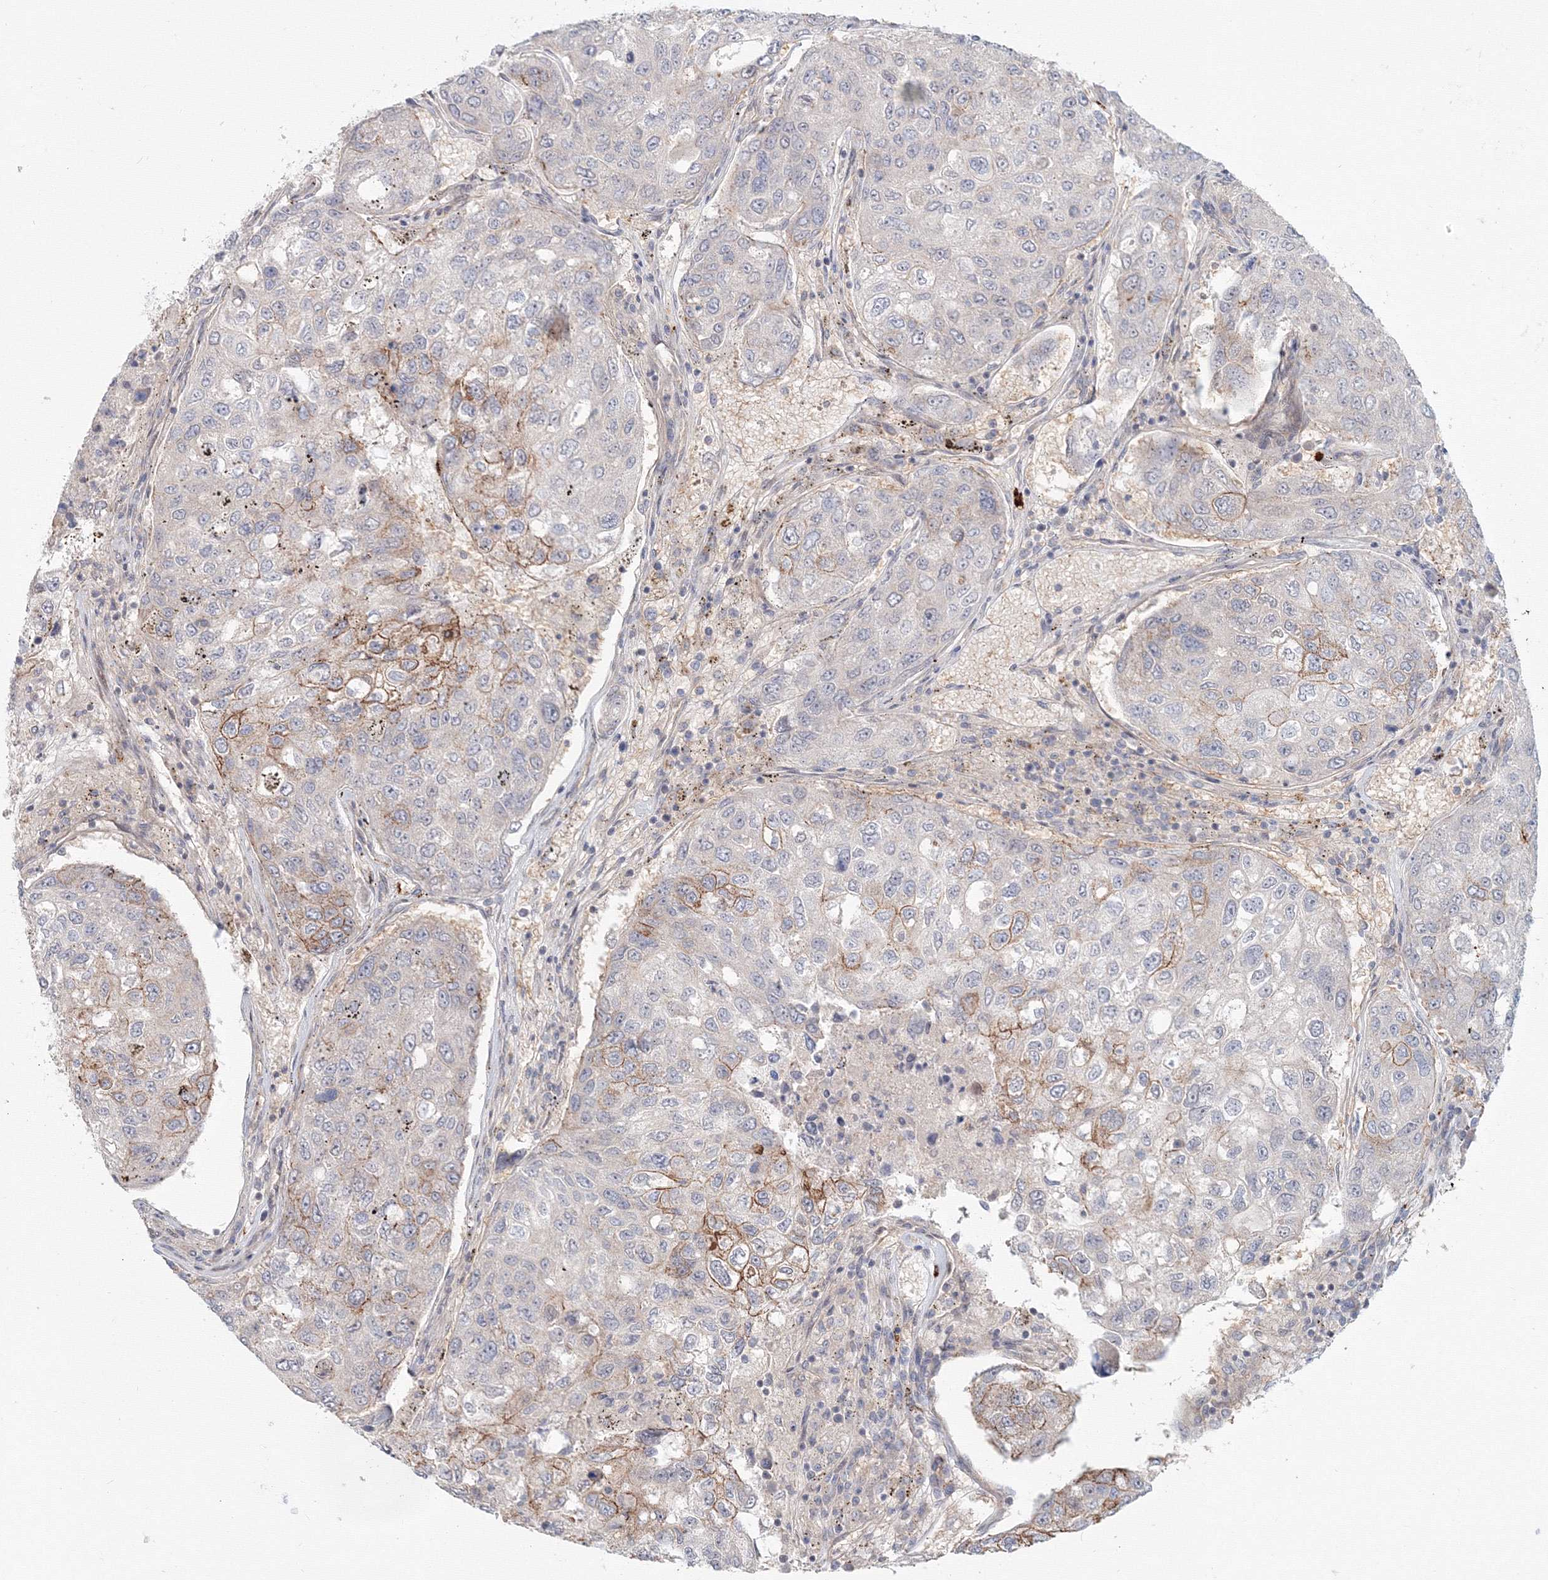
{"staining": {"intensity": "moderate", "quantity": "<25%", "location": "cytoplasmic/membranous"}, "tissue": "urothelial cancer", "cell_type": "Tumor cells", "image_type": "cancer", "snomed": [{"axis": "morphology", "description": "Urothelial carcinoma, High grade"}, {"axis": "topography", "description": "Lymph node"}, {"axis": "topography", "description": "Urinary bladder"}], "caption": "Tumor cells display low levels of moderate cytoplasmic/membranous positivity in approximately <25% of cells in urothelial cancer.", "gene": "SH3PXD2A", "patient": {"sex": "male", "age": 51}}